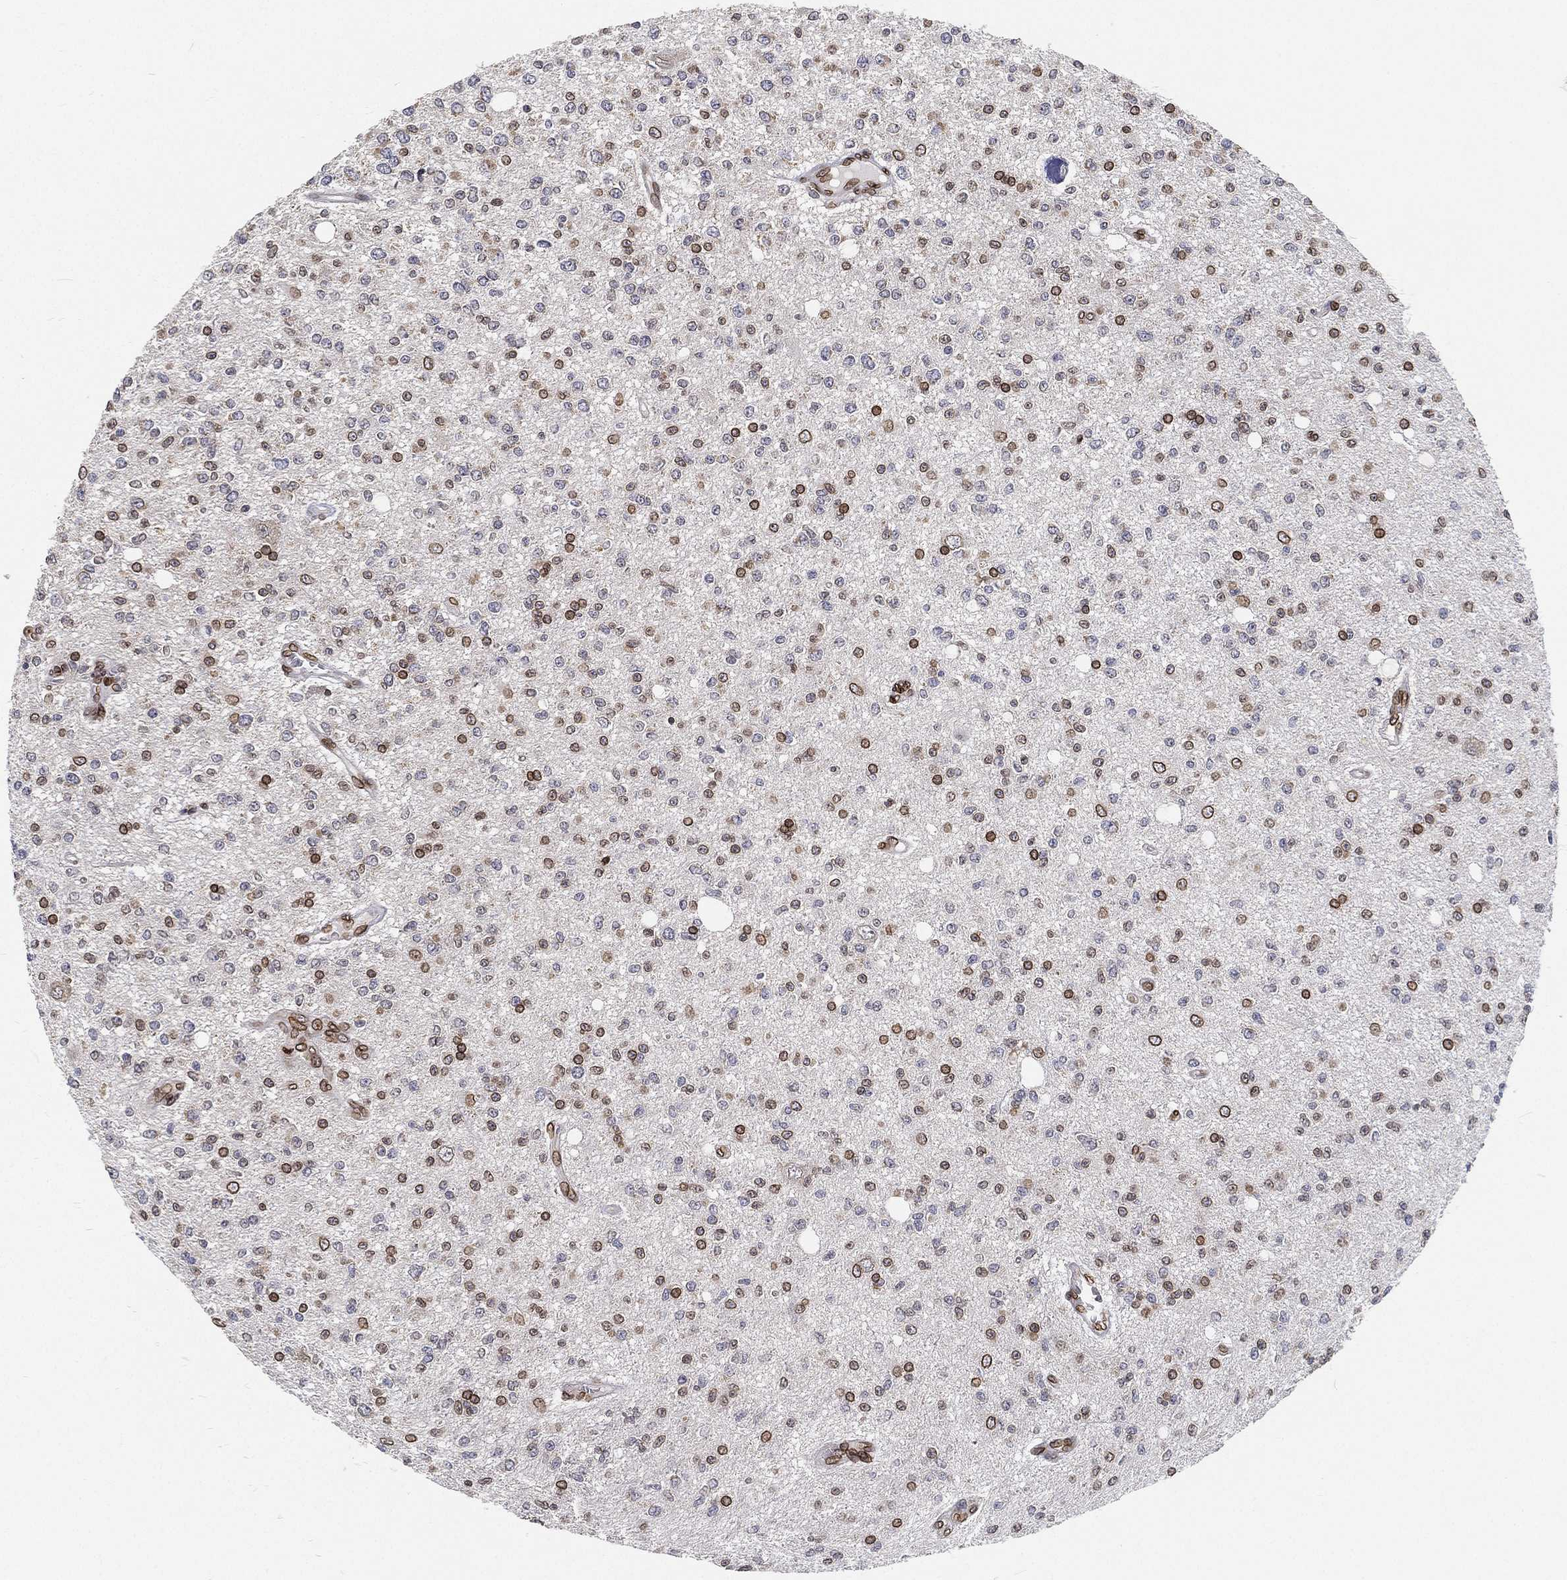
{"staining": {"intensity": "strong", "quantity": "<25%", "location": "cytoplasmic/membranous,nuclear"}, "tissue": "glioma", "cell_type": "Tumor cells", "image_type": "cancer", "snomed": [{"axis": "morphology", "description": "Glioma, malignant, Low grade"}, {"axis": "topography", "description": "Brain"}], "caption": "Strong cytoplasmic/membranous and nuclear positivity for a protein is seen in approximately <25% of tumor cells of glioma using immunohistochemistry.", "gene": "PALB2", "patient": {"sex": "male", "age": 67}}